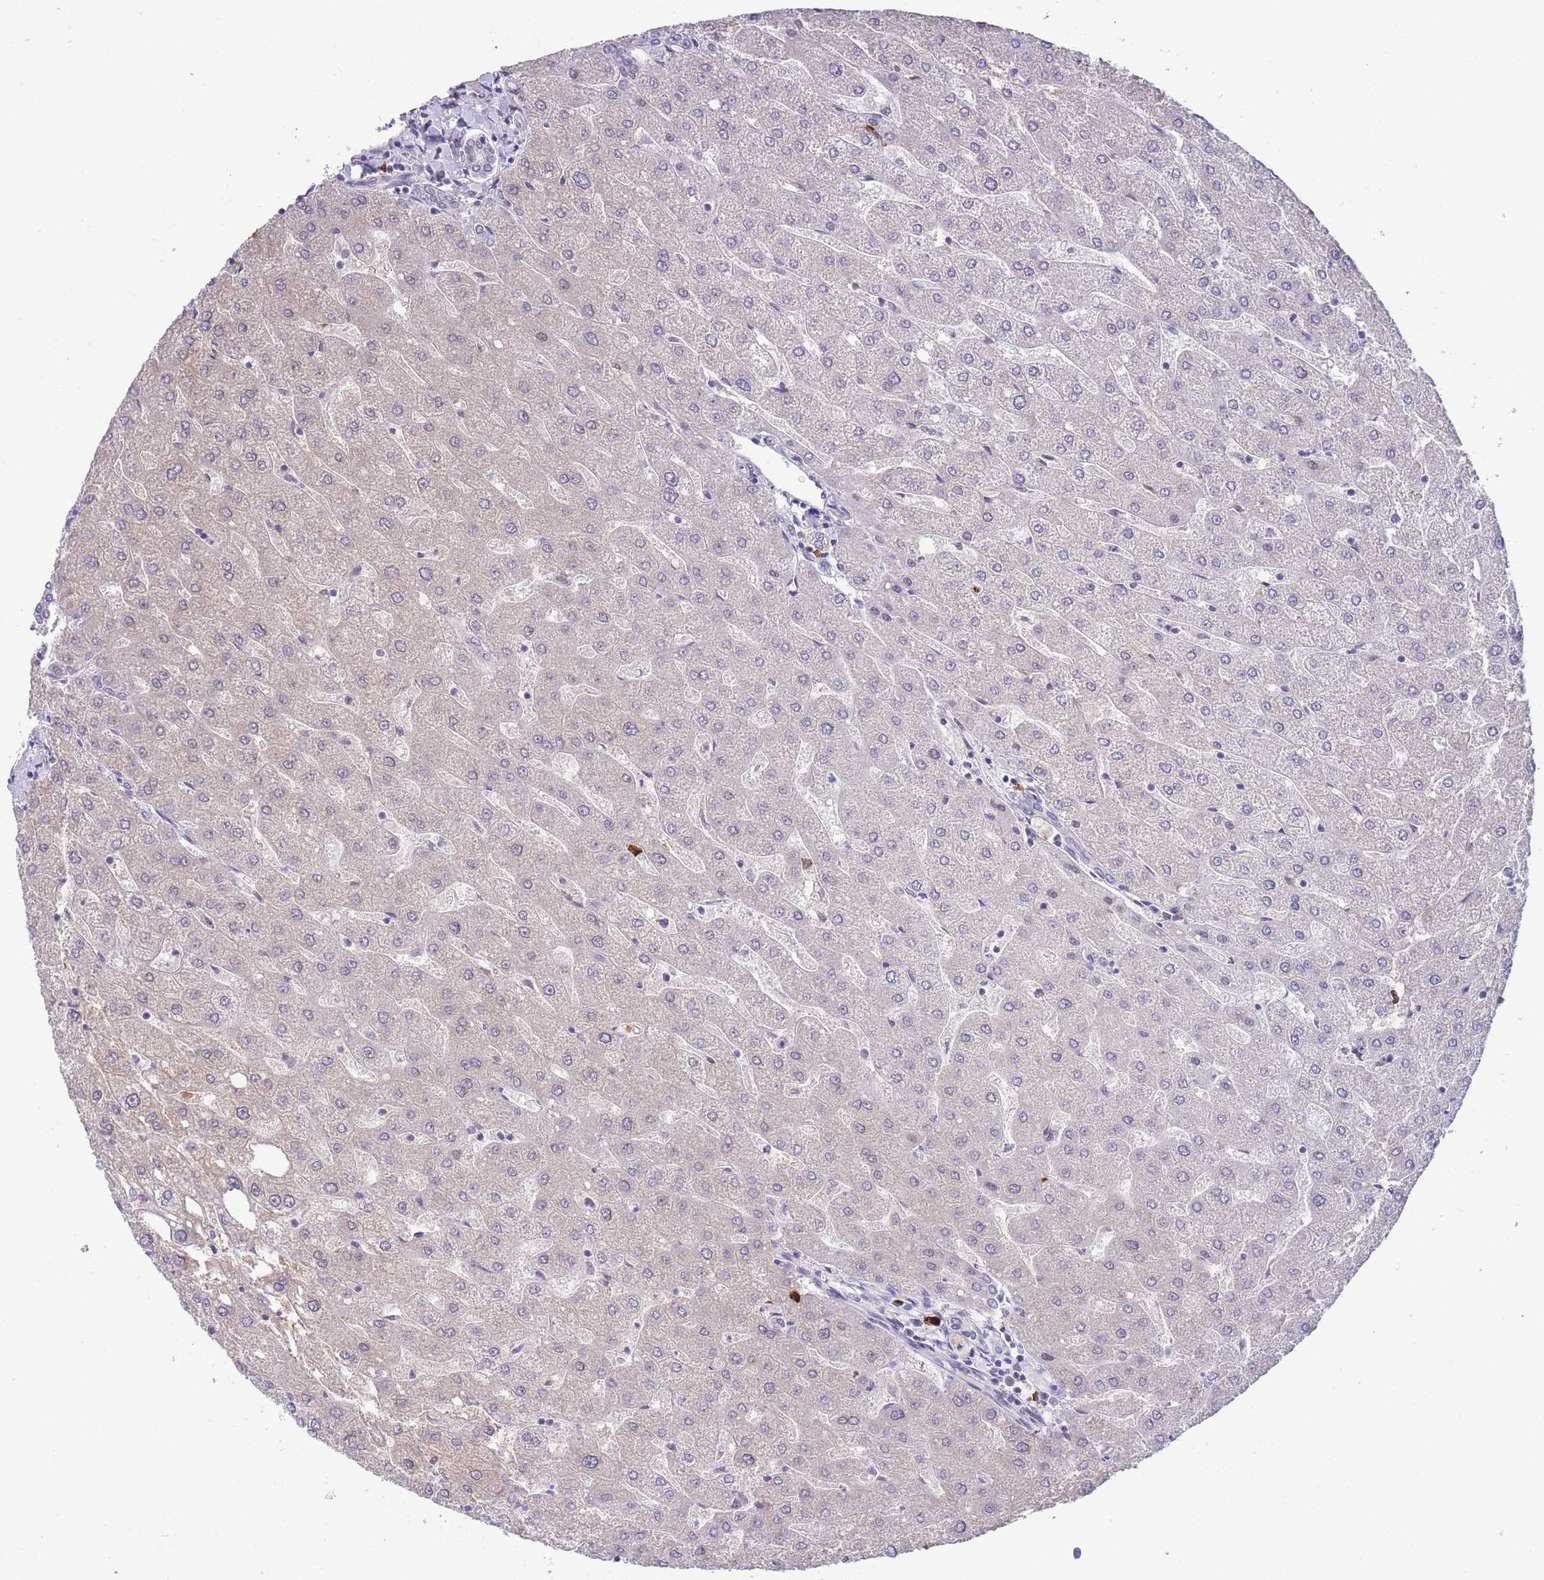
{"staining": {"intensity": "negative", "quantity": "none", "location": "none"}, "tissue": "liver", "cell_type": "Cholangiocytes", "image_type": "normal", "snomed": [{"axis": "morphology", "description": "Normal tissue, NOS"}, {"axis": "topography", "description": "Liver"}], "caption": "Immunohistochemical staining of normal liver reveals no significant staining in cholangiocytes. (Immunohistochemistry (ihc), brightfield microscopy, high magnification).", "gene": "EXOSC8", "patient": {"sex": "male", "age": 67}}